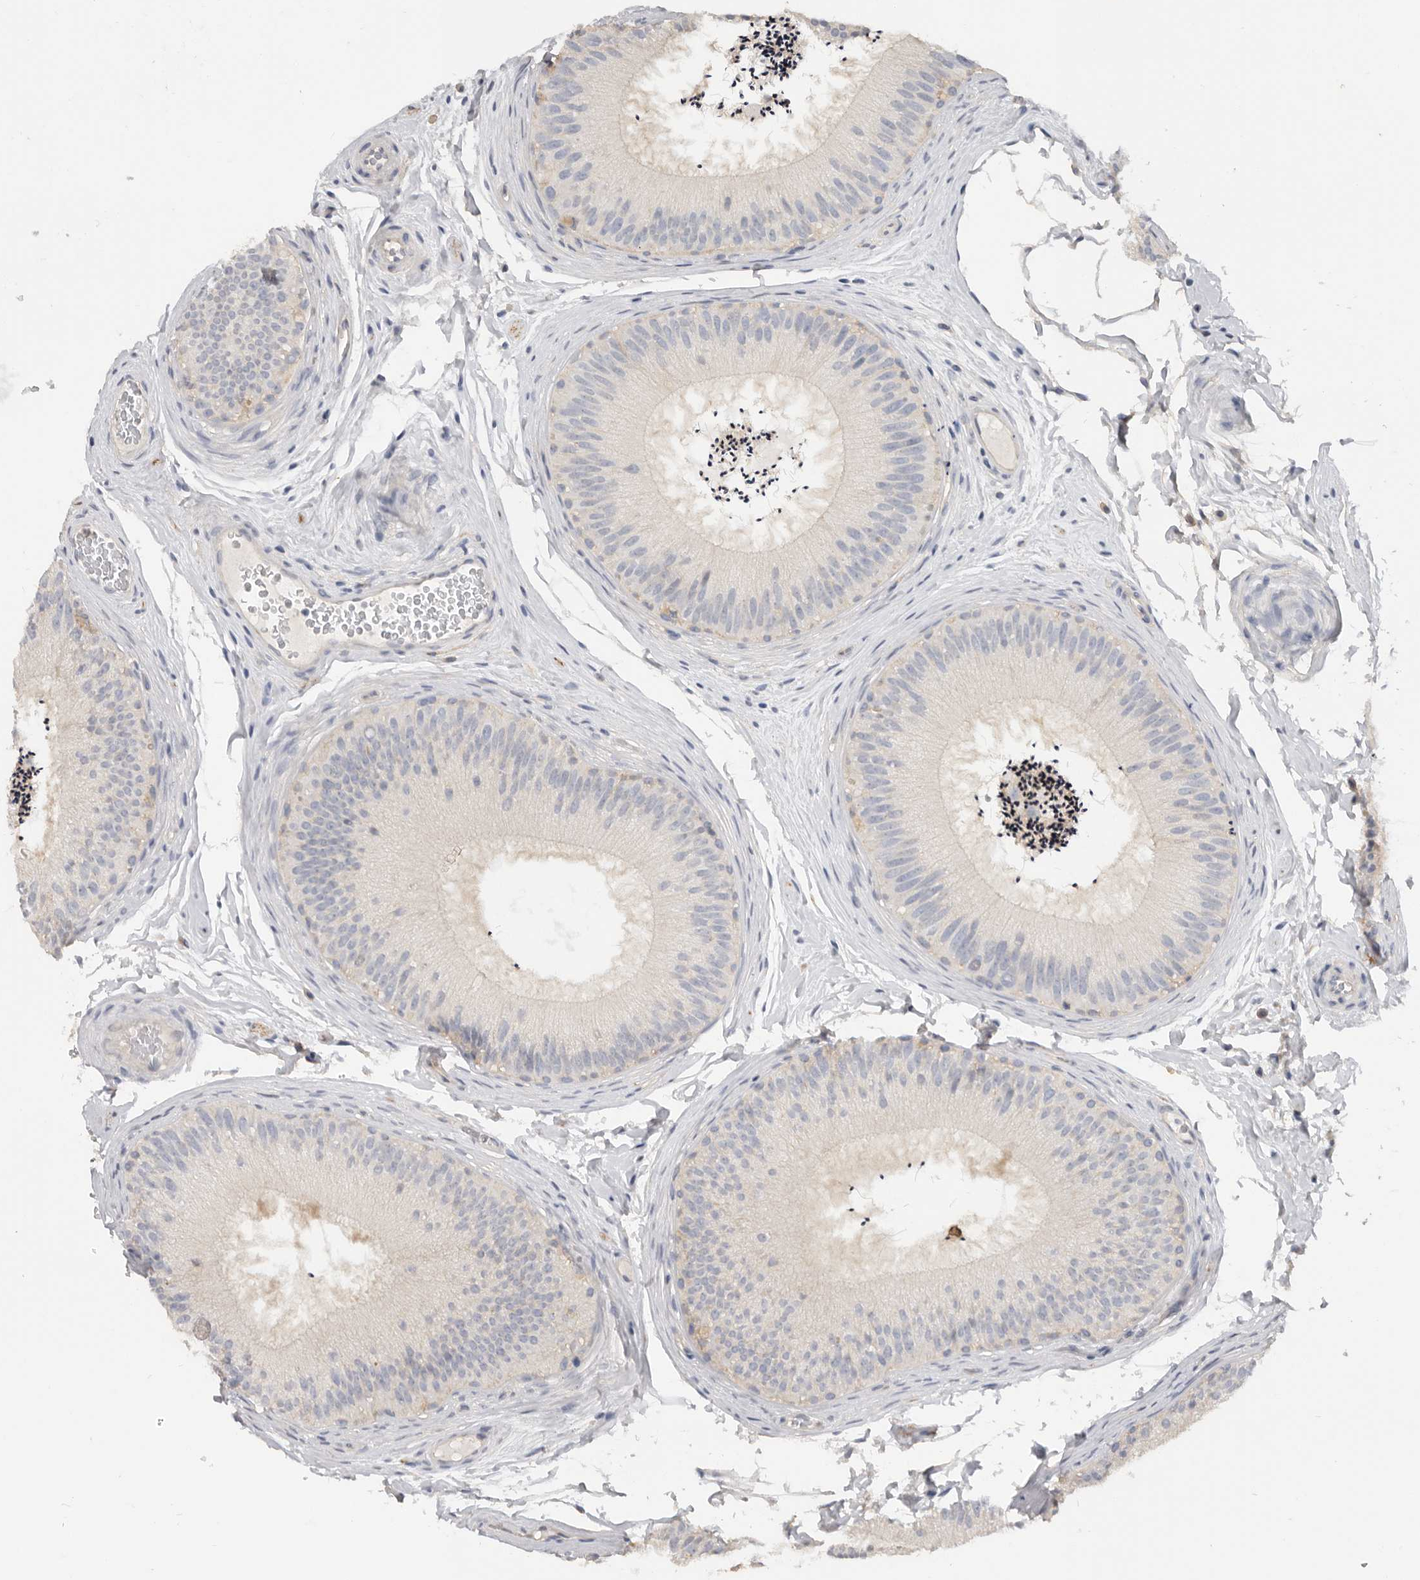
{"staining": {"intensity": "moderate", "quantity": "<25%", "location": "cytoplasmic/membranous"}, "tissue": "epididymis", "cell_type": "Glandular cells", "image_type": "normal", "snomed": [{"axis": "morphology", "description": "Normal tissue, NOS"}, {"axis": "topography", "description": "Epididymis"}], "caption": "Normal epididymis exhibits moderate cytoplasmic/membranous positivity in about <25% of glandular cells, visualized by immunohistochemistry.", "gene": "WDTC1", "patient": {"sex": "male", "age": 45}}